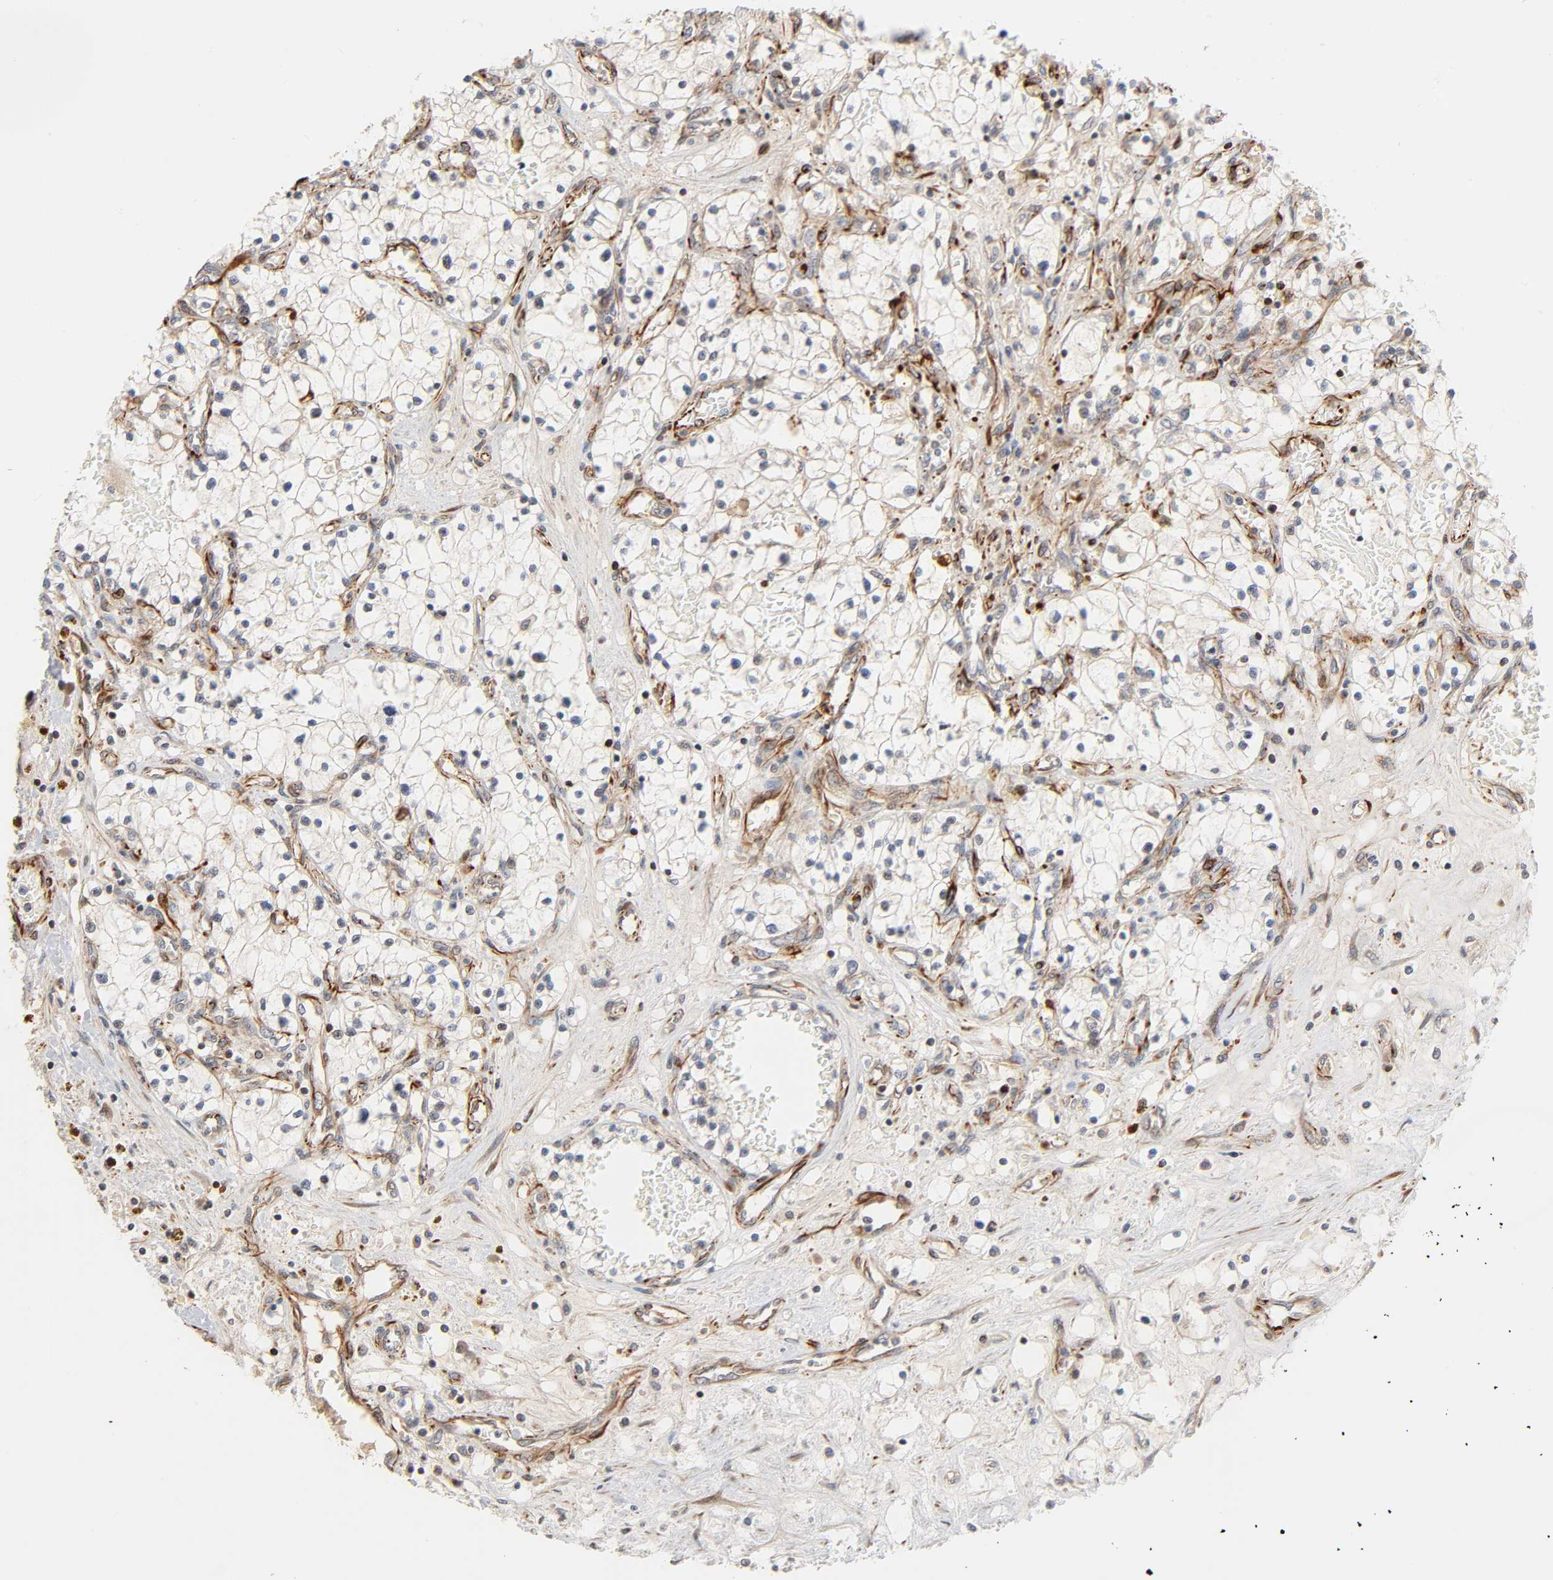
{"staining": {"intensity": "weak", "quantity": "<25%", "location": "cytoplasmic/membranous"}, "tissue": "renal cancer", "cell_type": "Tumor cells", "image_type": "cancer", "snomed": [{"axis": "morphology", "description": "Adenocarcinoma, NOS"}, {"axis": "topography", "description": "Kidney"}], "caption": "Tumor cells are negative for protein expression in human renal cancer.", "gene": "REEP6", "patient": {"sex": "male", "age": 68}}